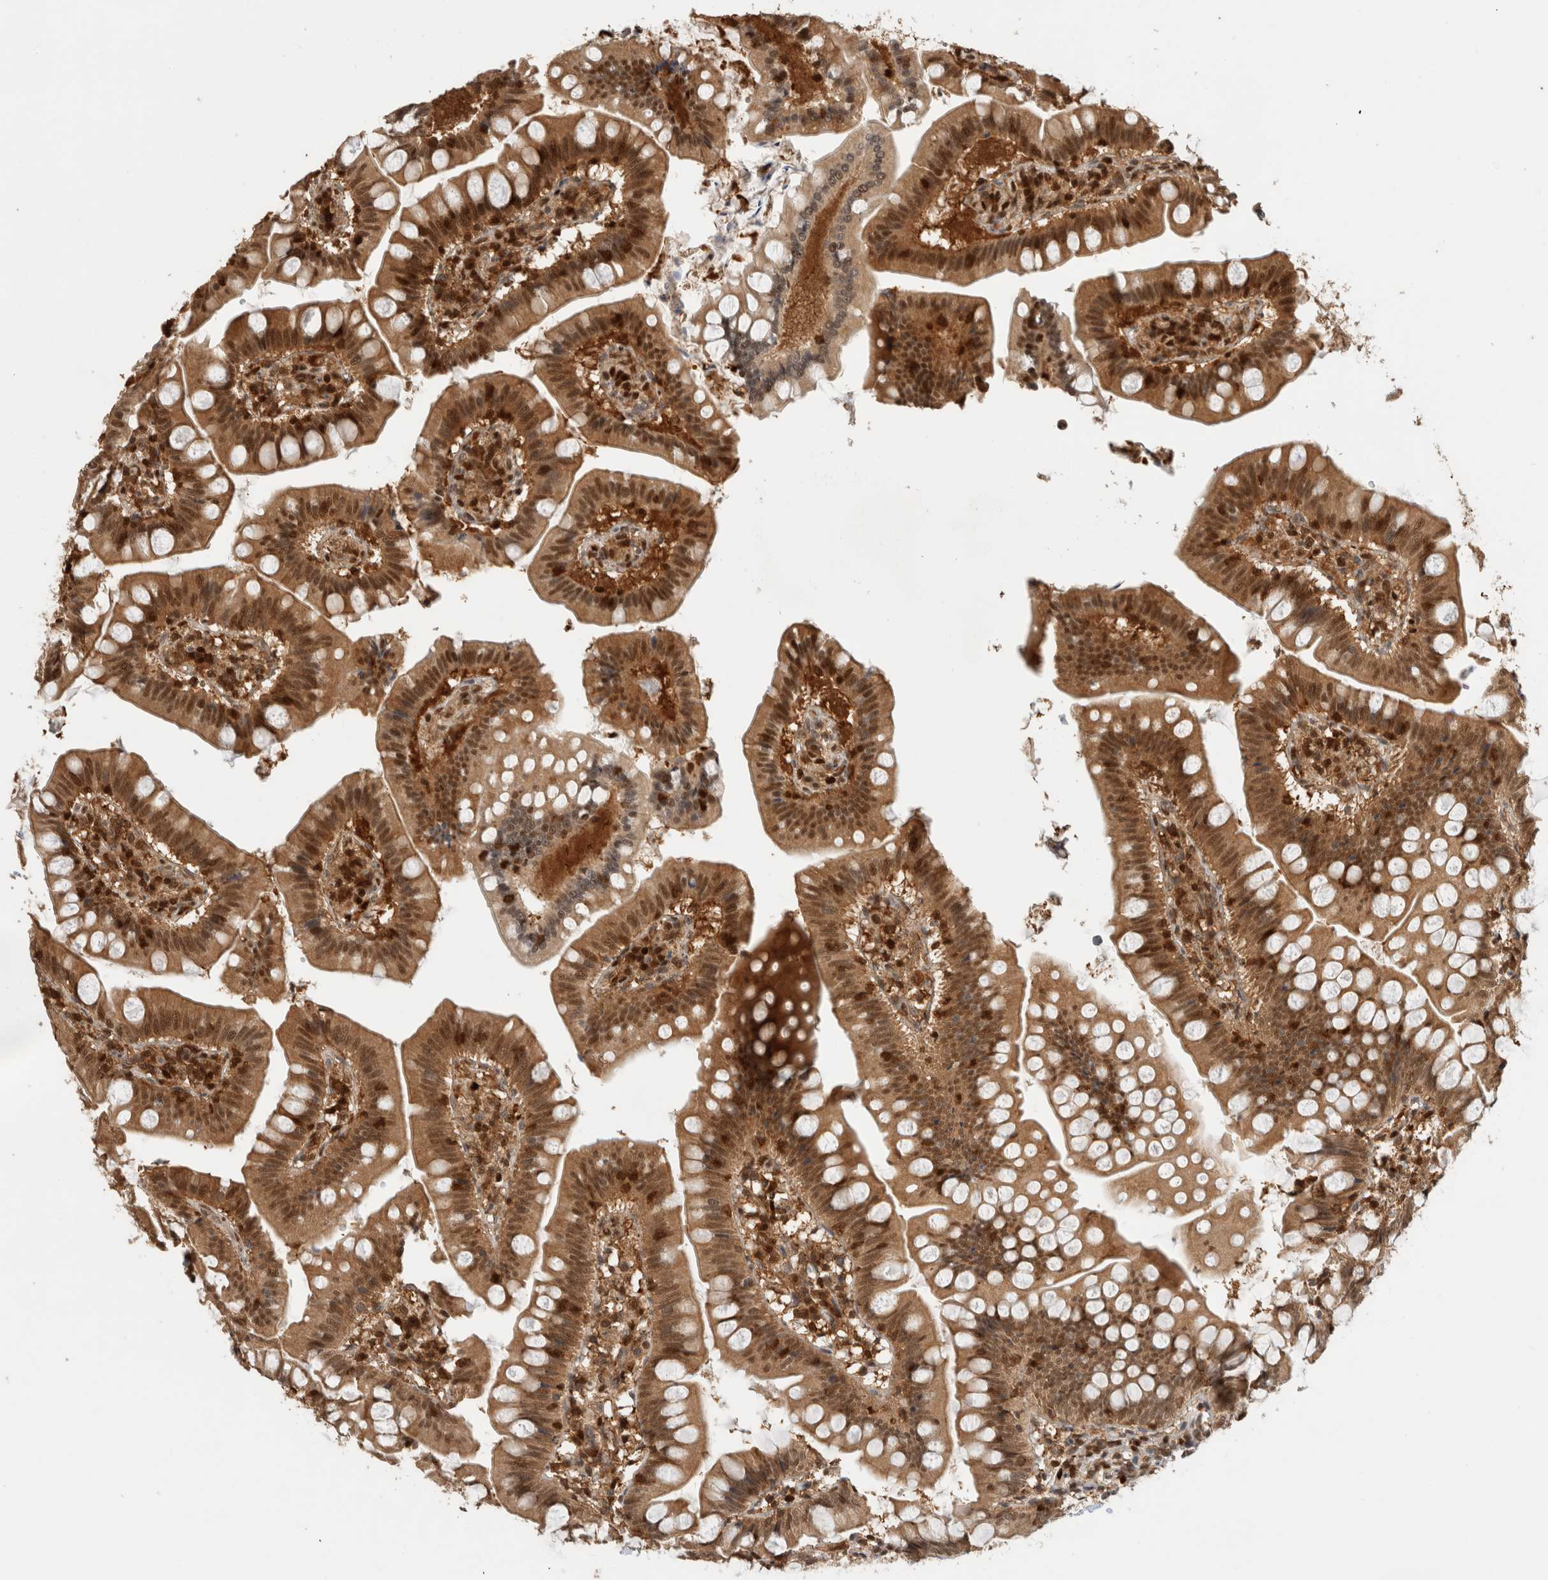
{"staining": {"intensity": "strong", "quantity": ">75%", "location": "cytoplasmic/membranous,nuclear"}, "tissue": "small intestine", "cell_type": "Glandular cells", "image_type": "normal", "snomed": [{"axis": "morphology", "description": "Normal tissue, NOS"}, {"axis": "topography", "description": "Small intestine"}], "caption": "Immunohistochemical staining of normal small intestine displays >75% levels of strong cytoplasmic/membranous,nuclear protein expression in about >75% of glandular cells. (Stains: DAB in brown, nuclei in blue, Microscopy: brightfield microscopy at high magnification).", "gene": "SNRNP40", "patient": {"sex": "male", "age": 7}}